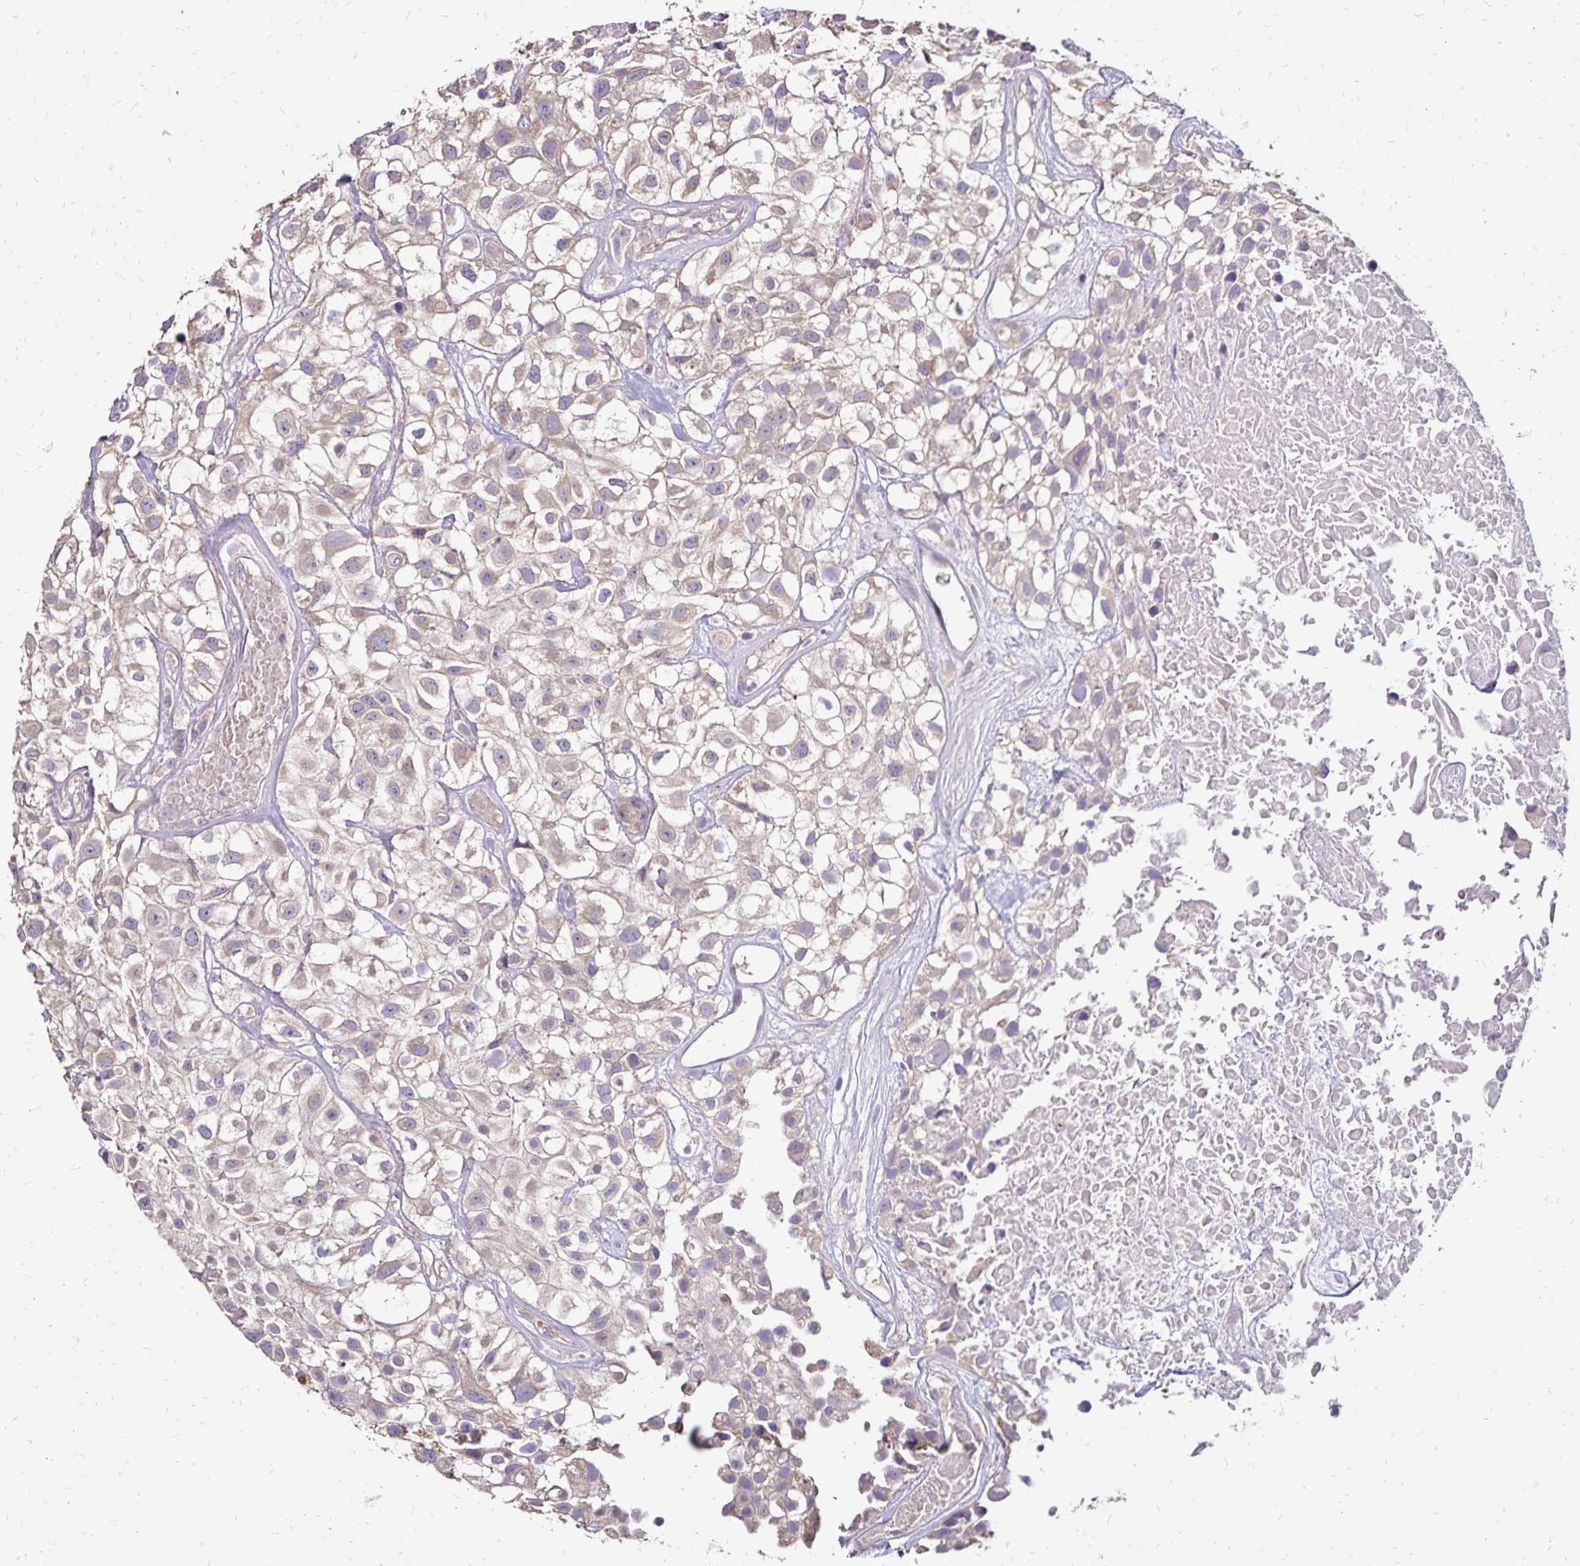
{"staining": {"intensity": "weak", "quantity": "<25%", "location": "cytoplasmic/membranous"}, "tissue": "urothelial cancer", "cell_type": "Tumor cells", "image_type": "cancer", "snomed": [{"axis": "morphology", "description": "Urothelial carcinoma, High grade"}, {"axis": "topography", "description": "Urinary bladder"}], "caption": "Urothelial carcinoma (high-grade) was stained to show a protein in brown. There is no significant positivity in tumor cells.", "gene": "EMC10", "patient": {"sex": "male", "age": 56}}